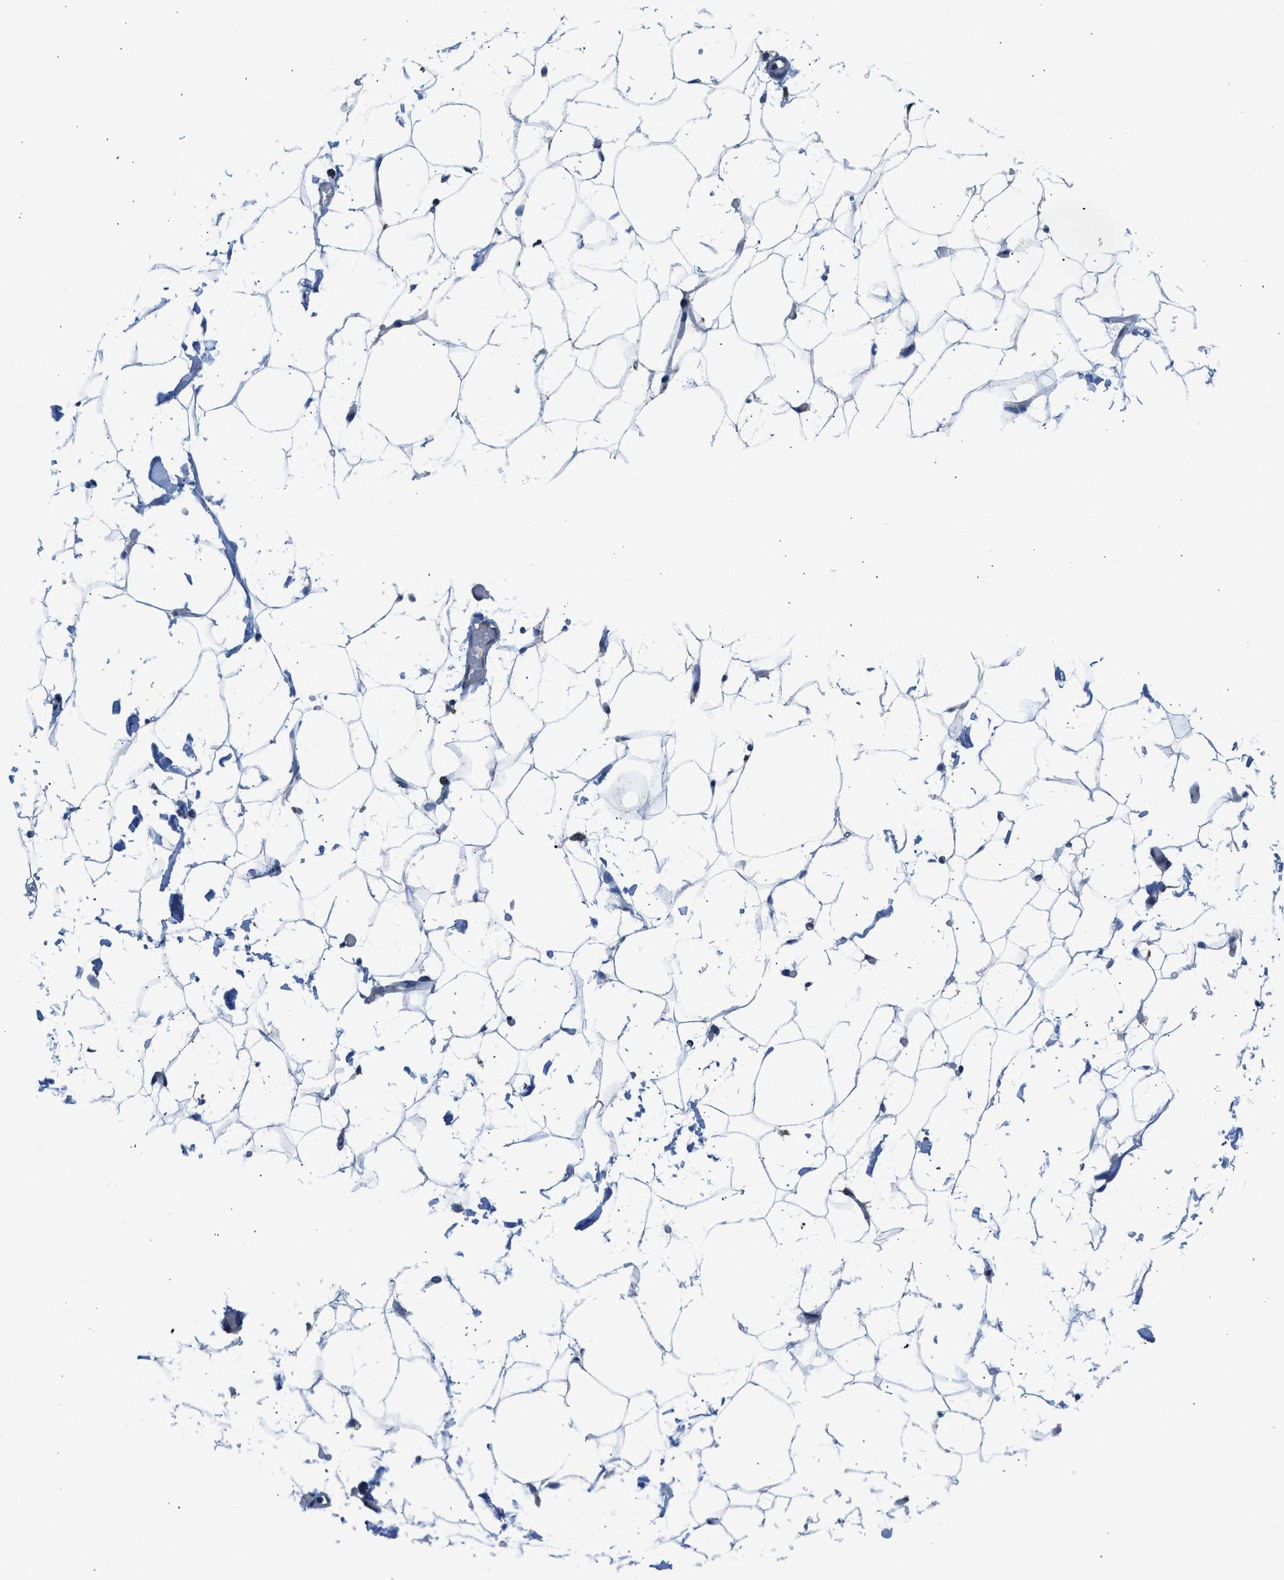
{"staining": {"intensity": "negative", "quantity": "none", "location": "none"}, "tissue": "adipose tissue", "cell_type": "Adipocytes", "image_type": "normal", "snomed": [{"axis": "morphology", "description": "Normal tissue, NOS"}, {"axis": "topography", "description": "Breast"}, {"axis": "topography", "description": "Soft tissue"}], "caption": "Histopathology image shows no protein staining in adipocytes of benign adipose tissue. The staining is performed using DAB brown chromogen with nuclei counter-stained in using hematoxylin.", "gene": "CAMKK2", "patient": {"sex": "female", "age": 75}}